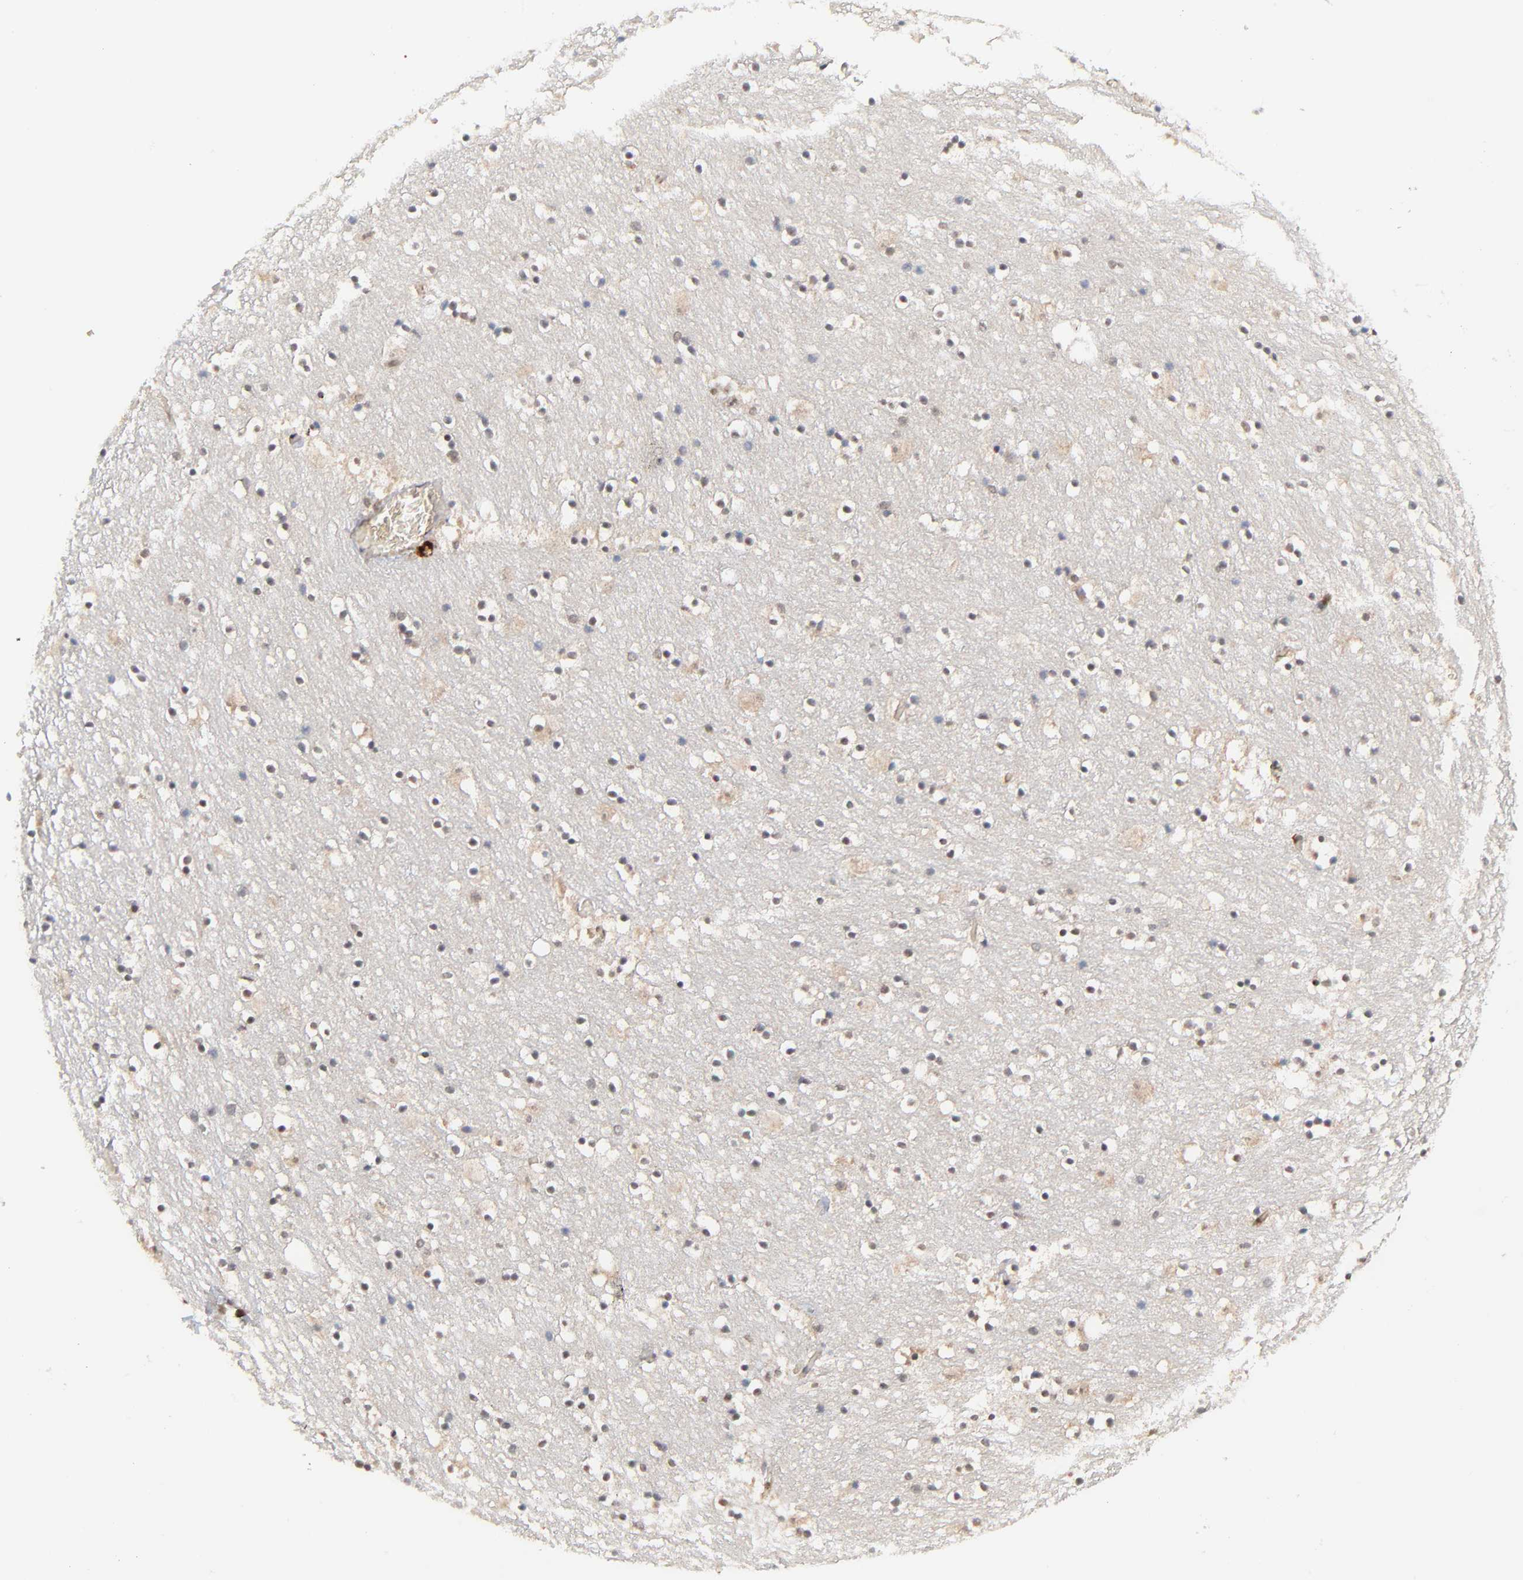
{"staining": {"intensity": "weak", "quantity": "<25%", "location": "cytoplasmic/membranous,nuclear"}, "tissue": "caudate", "cell_type": "Glial cells", "image_type": "normal", "snomed": [{"axis": "morphology", "description": "Normal tissue, NOS"}, {"axis": "topography", "description": "Lateral ventricle wall"}], "caption": "Caudate stained for a protein using immunohistochemistry displays no staining glial cells.", "gene": "CASP10", "patient": {"sex": "male", "age": 45}}